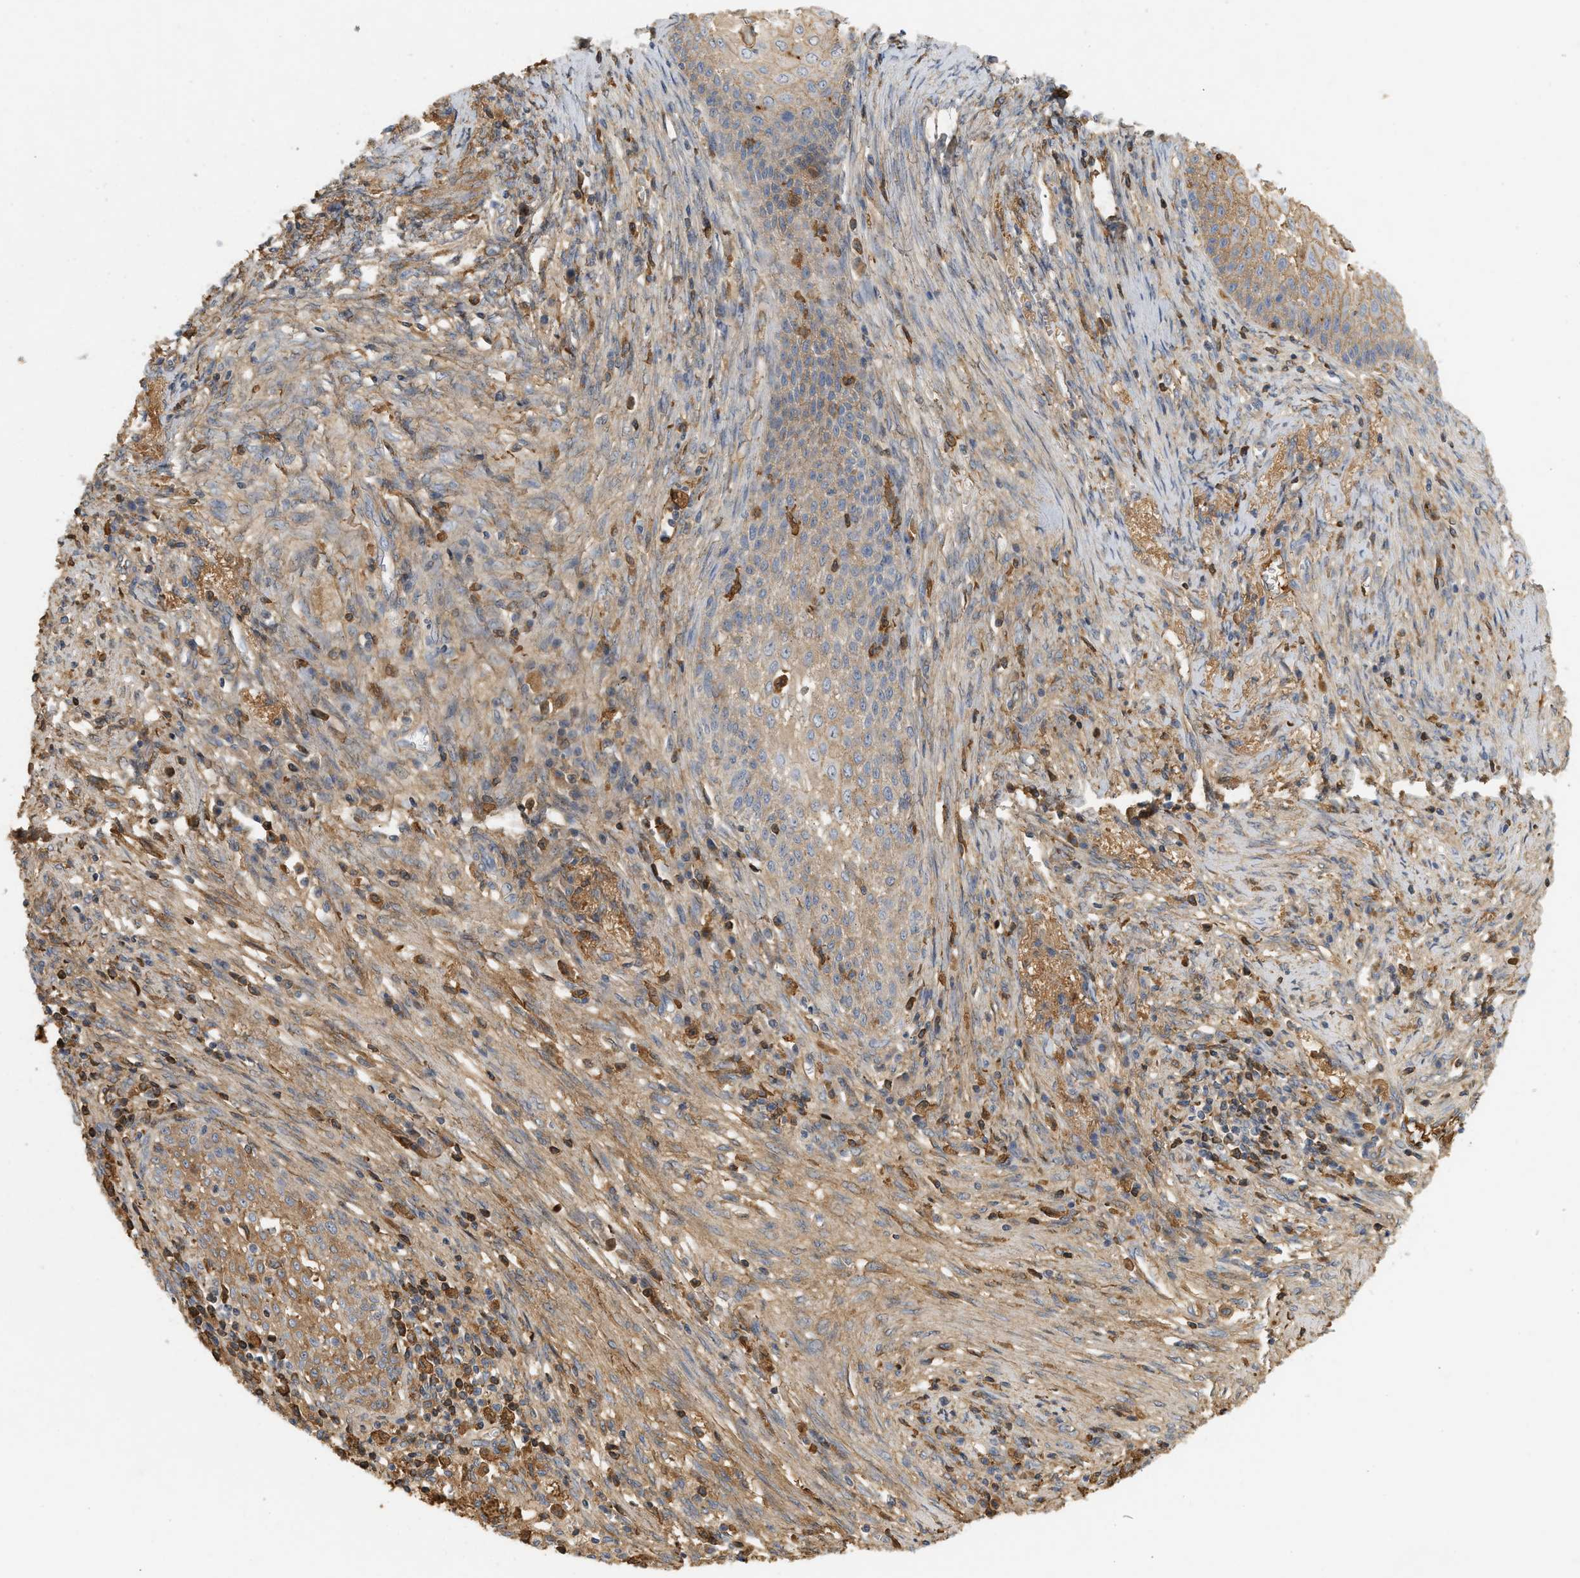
{"staining": {"intensity": "moderate", "quantity": "25%-75%", "location": "cytoplasmic/membranous"}, "tissue": "cervical cancer", "cell_type": "Tumor cells", "image_type": "cancer", "snomed": [{"axis": "morphology", "description": "Adenocarcinoma, NOS"}, {"axis": "topography", "description": "Cervix"}], "caption": "An image of human cervical cancer stained for a protein reveals moderate cytoplasmic/membranous brown staining in tumor cells.", "gene": "F8", "patient": {"sex": "female", "age": 44}}